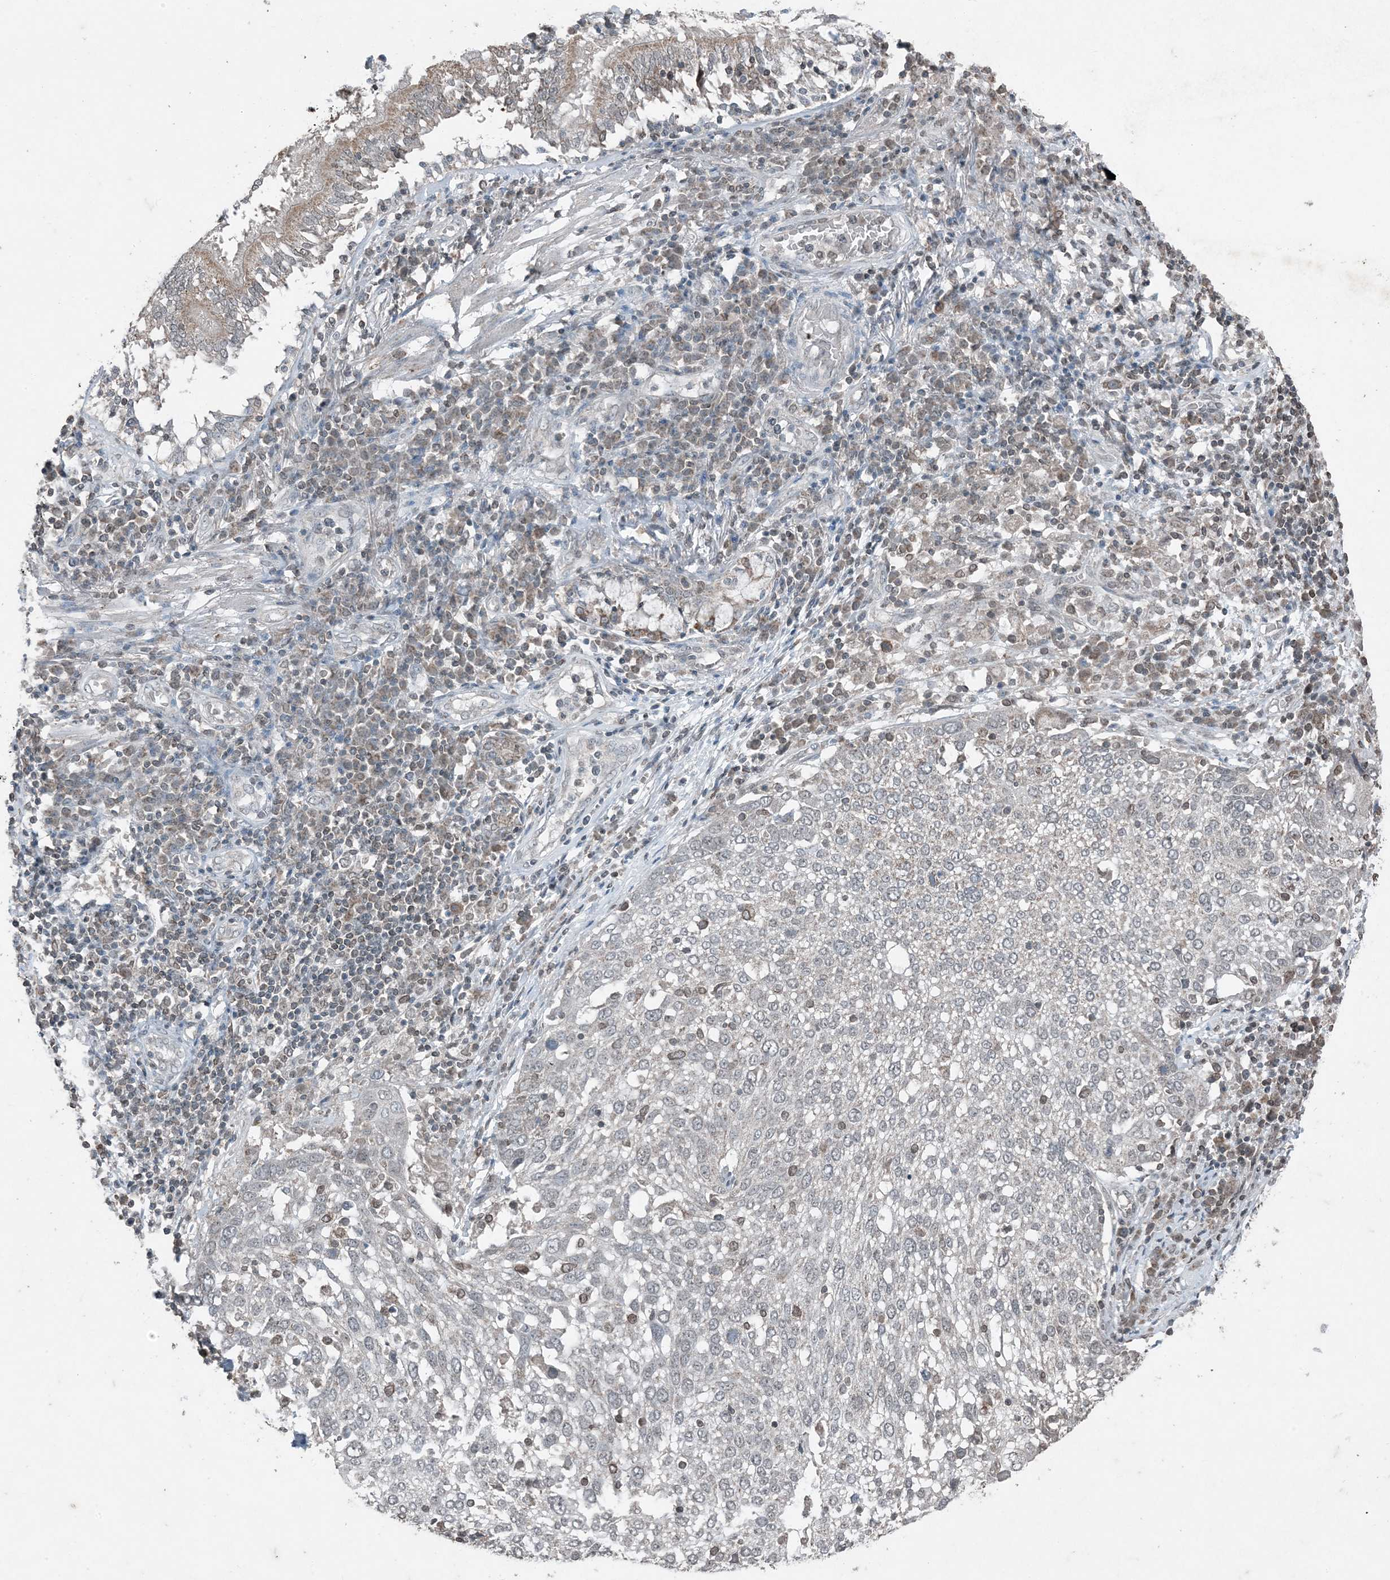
{"staining": {"intensity": "weak", "quantity": "<25%", "location": "nuclear"}, "tissue": "lung cancer", "cell_type": "Tumor cells", "image_type": "cancer", "snomed": [{"axis": "morphology", "description": "Squamous cell carcinoma, NOS"}, {"axis": "topography", "description": "Lung"}], "caption": "High magnification brightfield microscopy of squamous cell carcinoma (lung) stained with DAB (3,3'-diaminobenzidine) (brown) and counterstained with hematoxylin (blue): tumor cells show no significant staining.", "gene": "GNL1", "patient": {"sex": "male", "age": 65}}